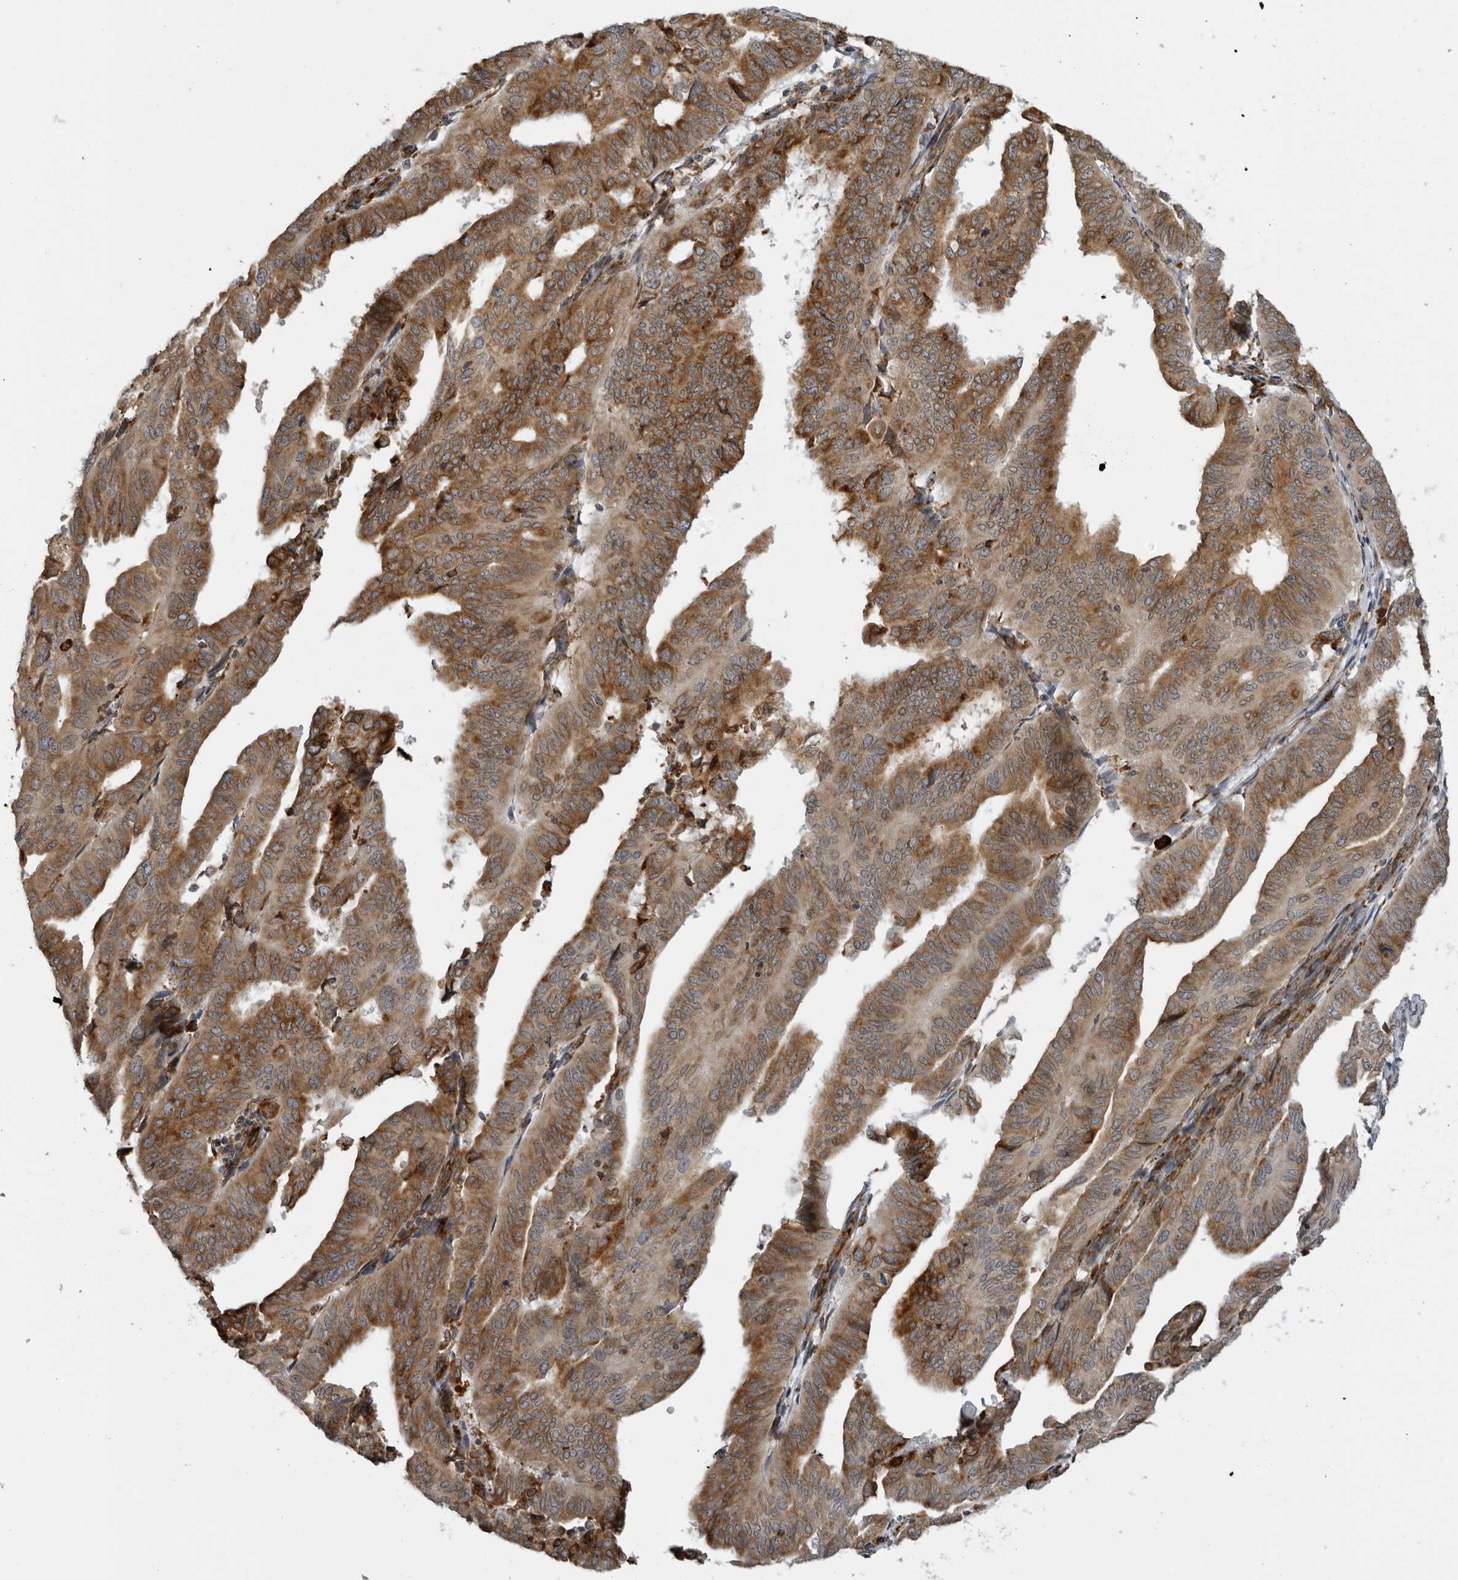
{"staining": {"intensity": "strong", "quantity": ">75%", "location": "cytoplasmic/membranous"}, "tissue": "endometrial cancer", "cell_type": "Tumor cells", "image_type": "cancer", "snomed": [{"axis": "morphology", "description": "Adenocarcinoma, NOS"}, {"axis": "topography", "description": "Uterus"}], "caption": "Endometrial adenocarcinoma was stained to show a protein in brown. There is high levels of strong cytoplasmic/membranous expression in approximately >75% of tumor cells.", "gene": "ALPK2", "patient": {"sex": "female", "age": 77}}